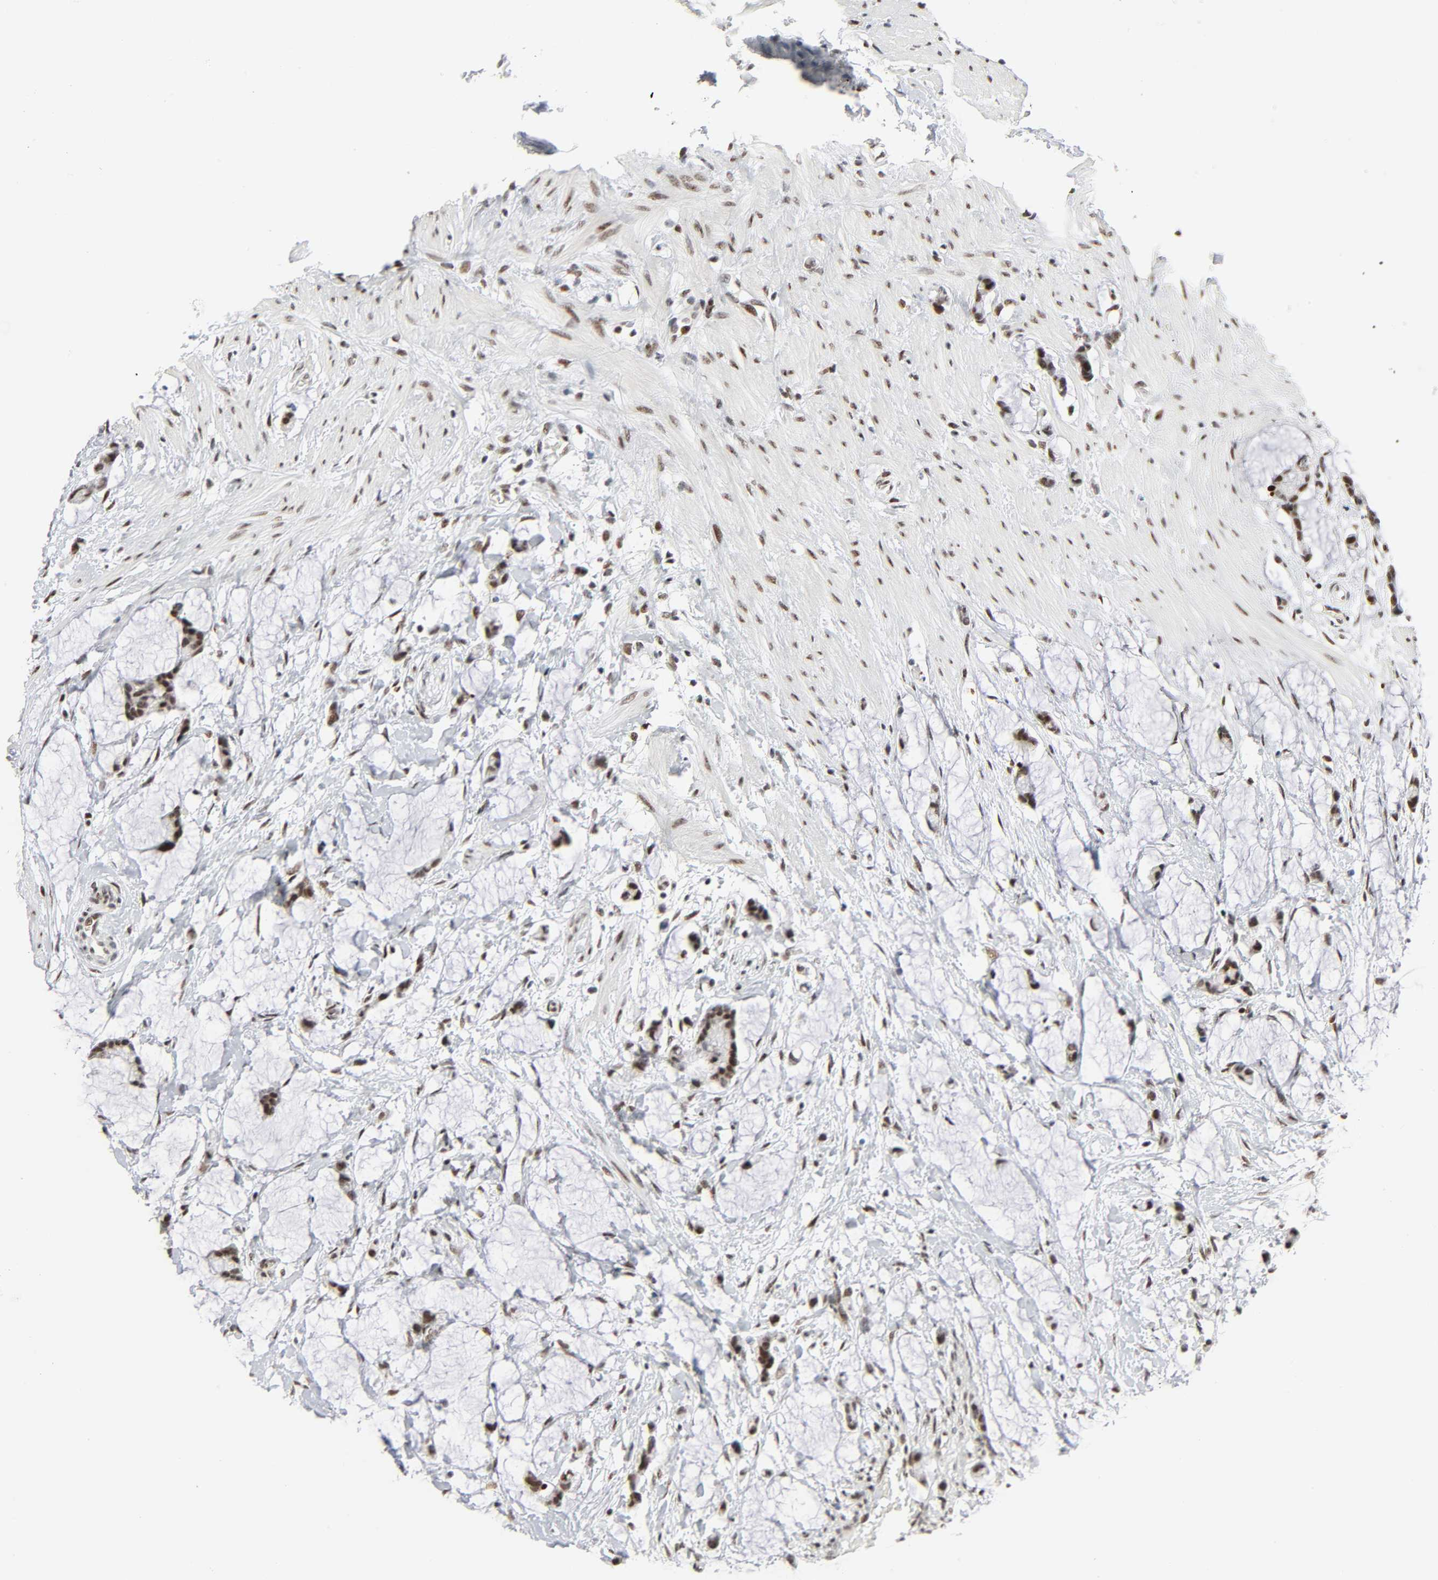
{"staining": {"intensity": "moderate", "quantity": ">75%", "location": "nuclear"}, "tissue": "colorectal cancer", "cell_type": "Tumor cells", "image_type": "cancer", "snomed": [{"axis": "morphology", "description": "Normal tissue, NOS"}, {"axis": "morphology", "description": "Adenocarcinoma, NOS"}, {"axis": "topography", "description": "Colon"}, {"axis": "topography", "description": "Peripheral nerve tissue"}], "caption": "IHC photomicrograph of neoplastic tissue: adenocarcinoma (colorectal) stained using immunohistochemistry displays medium levels of moderate protein expression localized specifically in the nuclear of tumor cells, appearing as a nuclear brown color.", "gene": "CREBBP", "patient": {"sex": "male", "age": 14}}